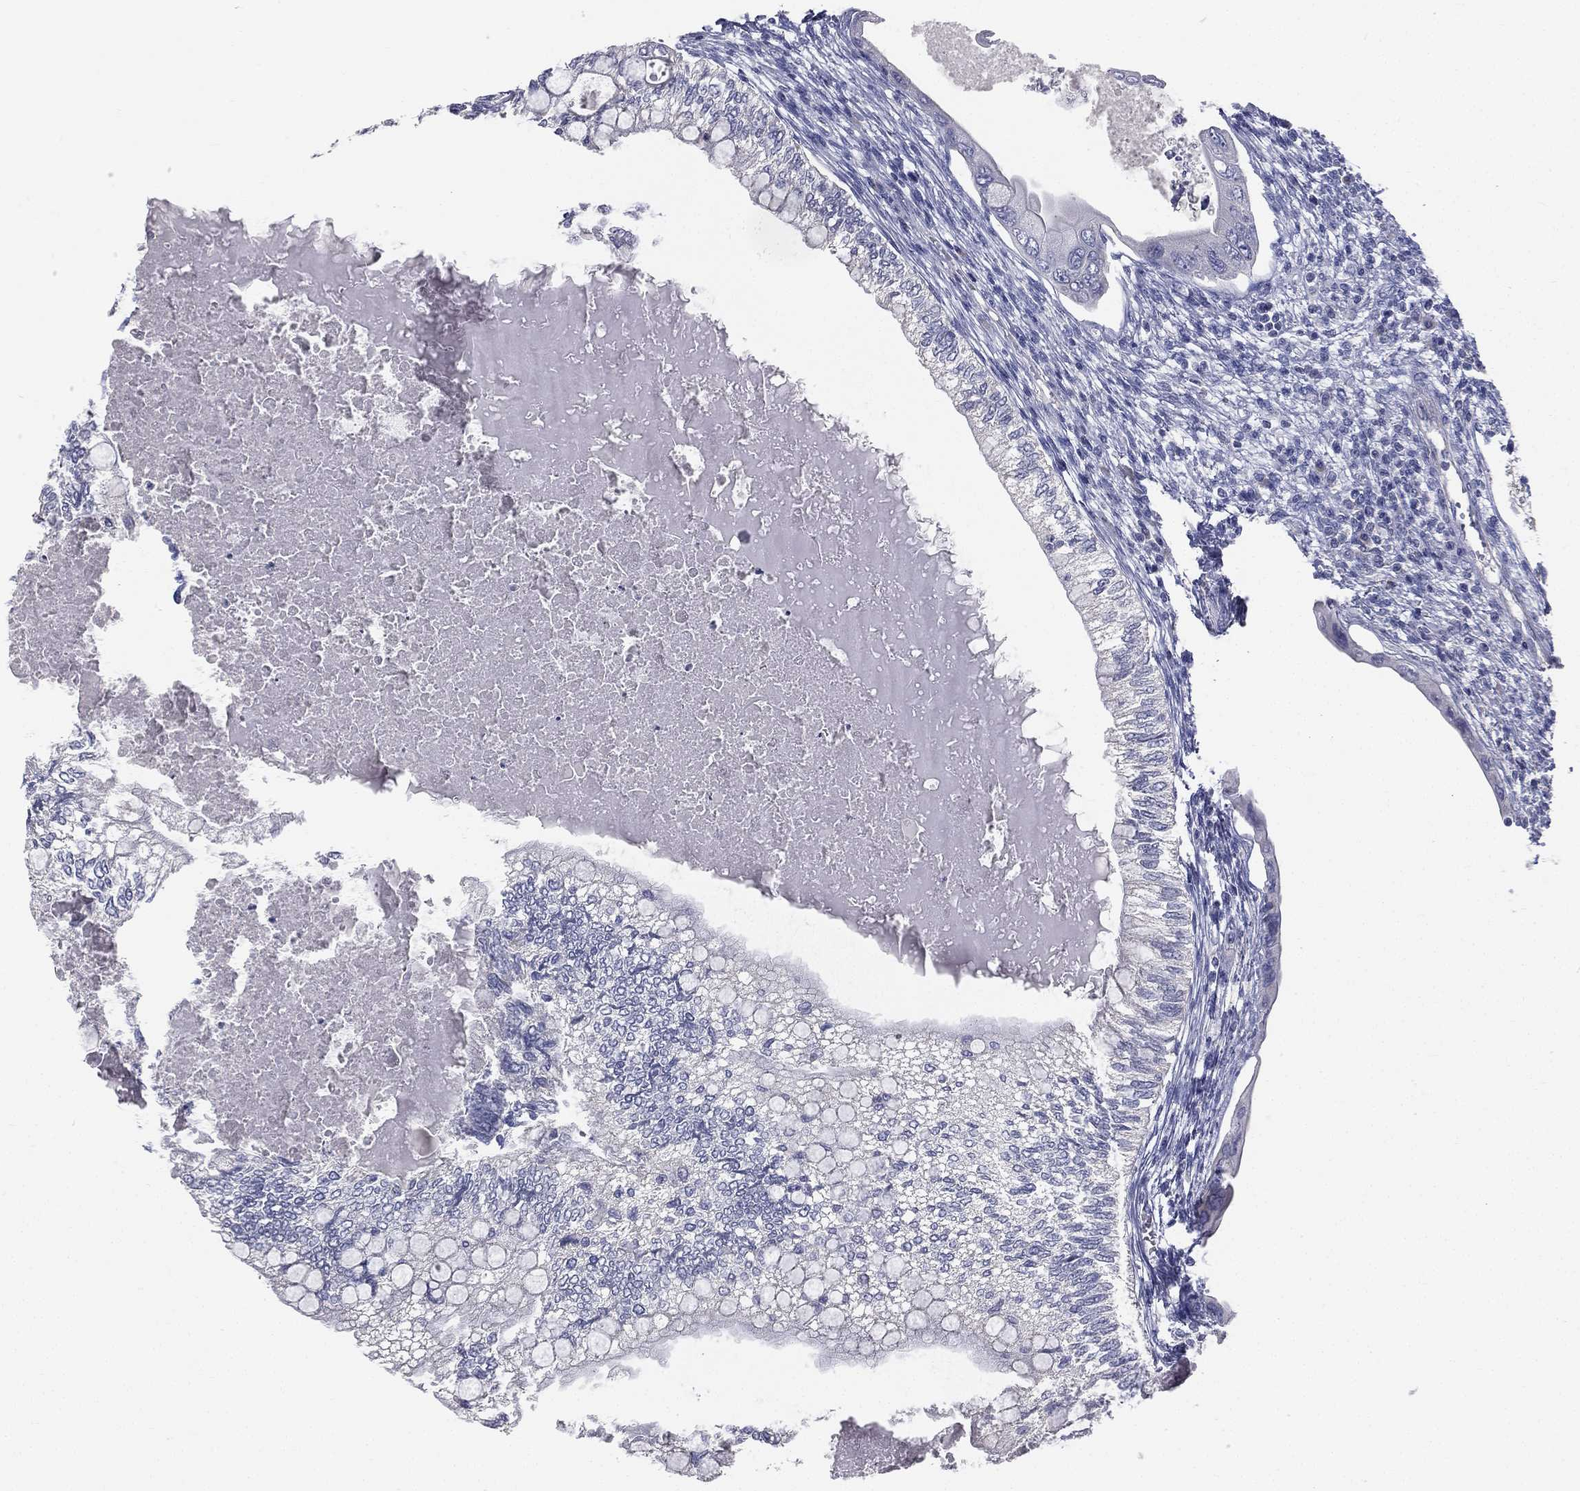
{"staining": {"intensity": "negative", "quantity": "none", "location": "none"}, "tissue": "testis cancer", "cell_type": "Tumor cells", "image_type": "cancer", "snomed": [{"axis": "morphology", "description": "Seminoma, NOS"}, {"axis": "morphology", "description": "Carcinoma, Embryonal, NOS"}, {"axis": "topography", "description": "Testis"}], "caption": "Tumor cells show no significant expression in testis cancer (seminoma).", "gene": "STK31", "patient": {"sex": "male", "age": 41}}